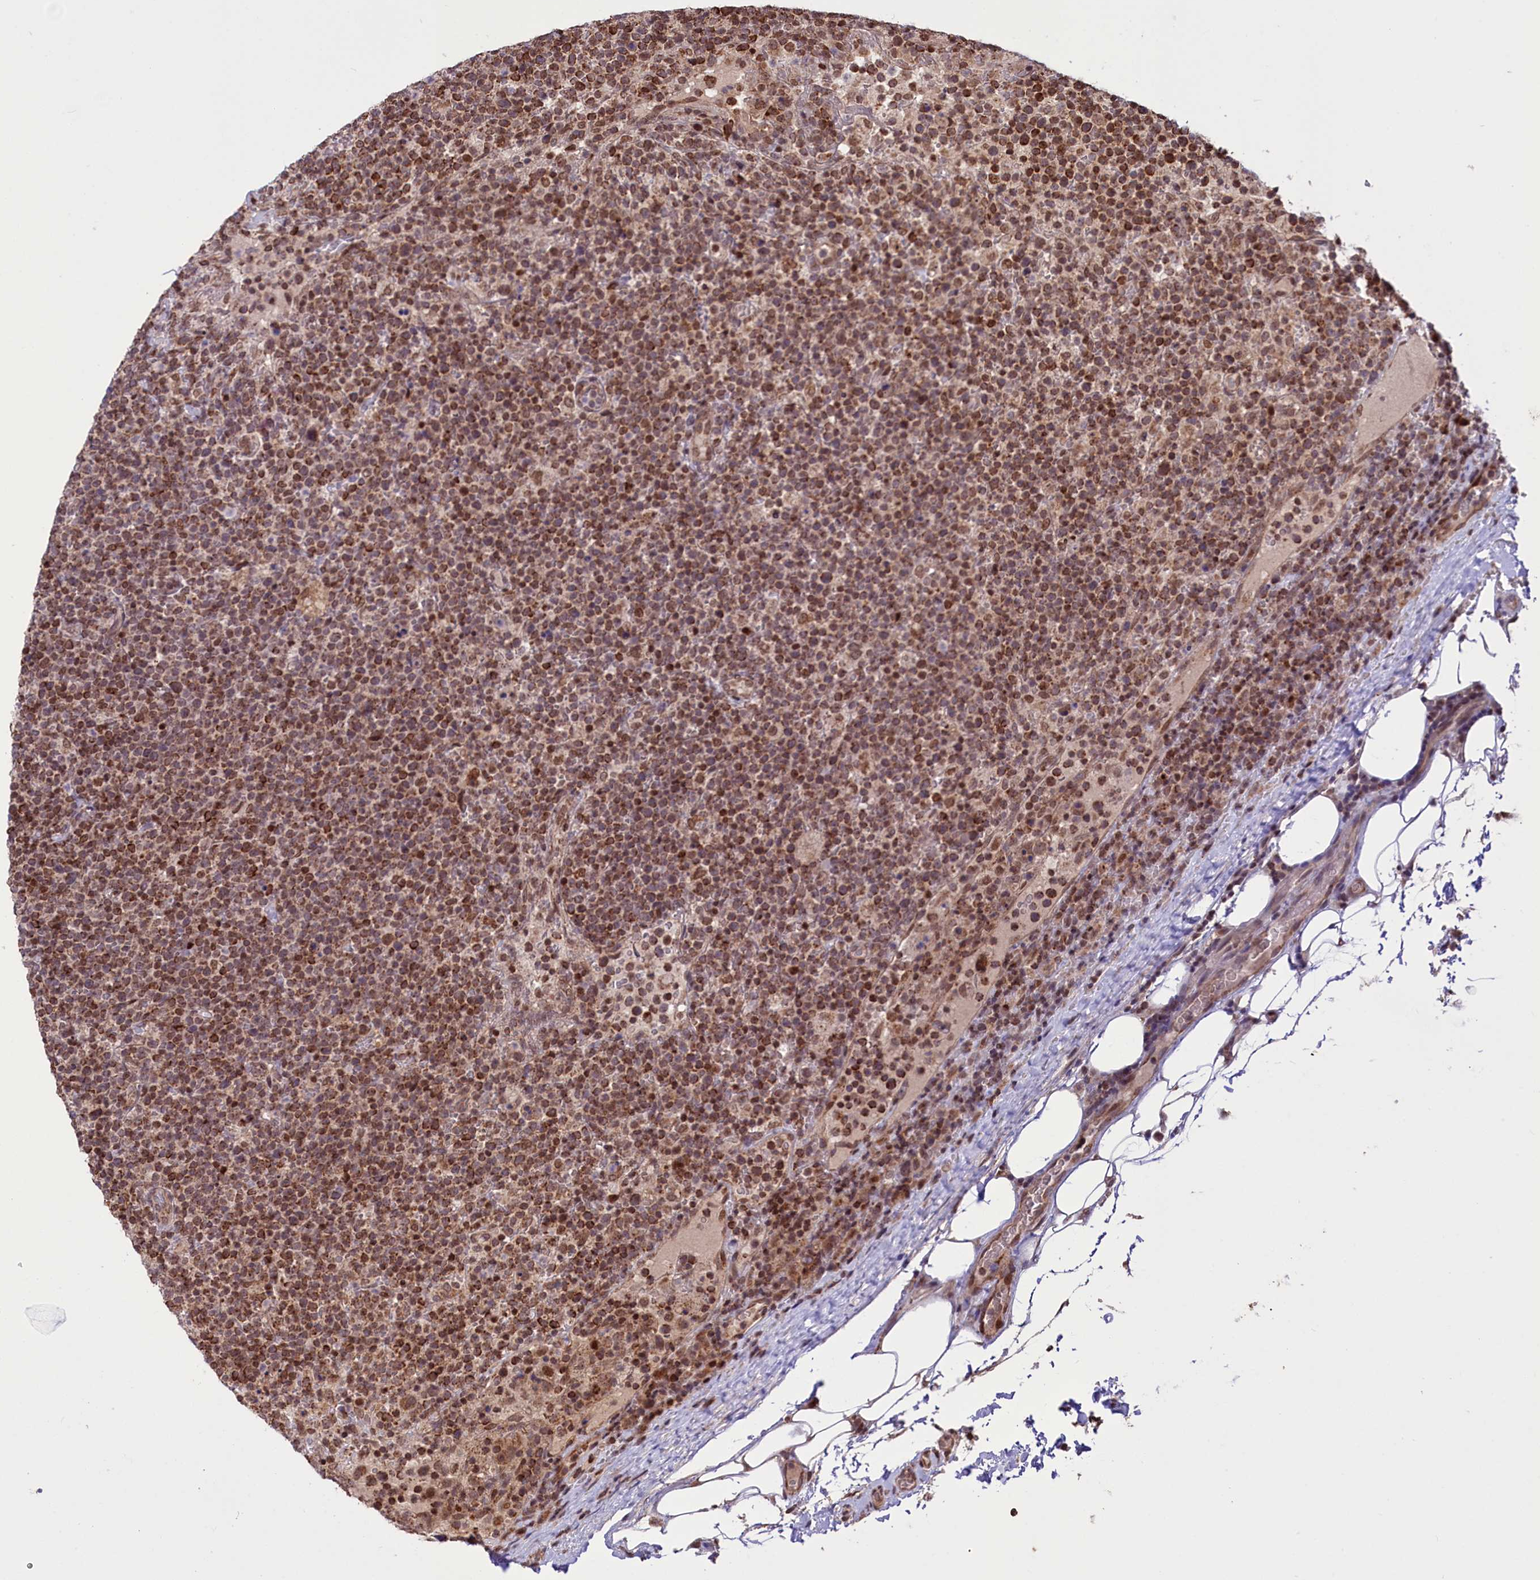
{"staining": {"intensity": "moderate", "quantity": ">75%", "location": "cytoplasmic/membranous,nuclear"}, "tissue": "lymphoma", "cell_type": "Tumor cells", "image_type": "cancer", "snomed": [{"axis": "morphology", "description": "Malignant lymphoma, non-Hodgkin's type, High grade"}, {"axis": "topography", "description": "Lymph node"}], "caption": "The photomicrograph exhibits immunohistochemical staining of high-grade malignant lymphoma, non-Hodgkin's type. There is moderate cytoplasmic/membranous and nuclear staining is identified in approximately >75% of tumor cells.", "gene": "PHC3", "patient": {"sex": "male", "age": 61}}